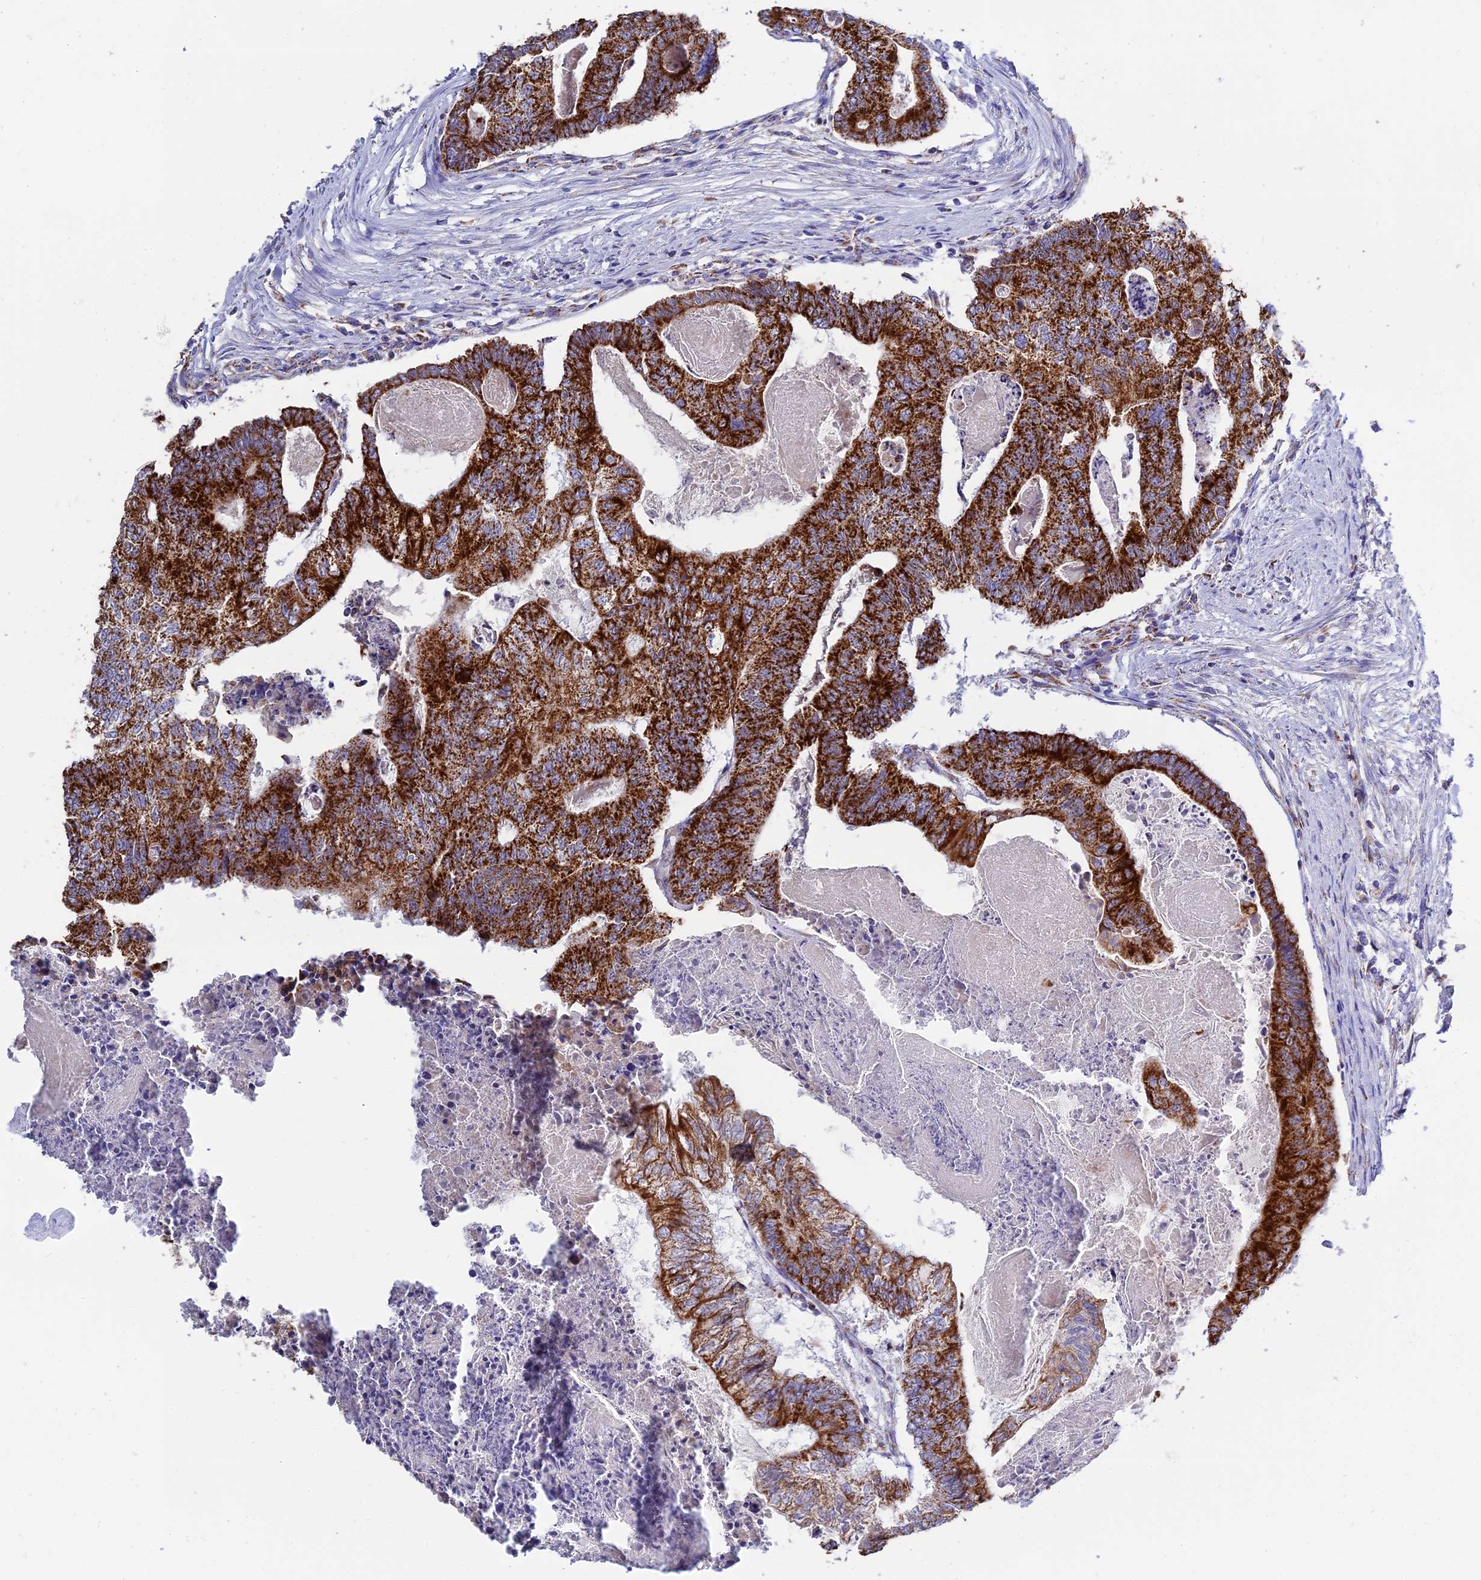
{"staining": {"intensity": "strong", "quantity": ">75%", "location": "cytoplasmic/membranous"}, "tissue": "colorectal cancer", "cell_type": "Tumor cells", "image_type": "cancer", "snomed": [{"axis": "morphology", "description": "Adenocarcinoma, NOS"}, {"axis": "topography", "description": "Colon"}], "caption": "IHC (DAB) staining of adenocarcinoma (colorectal) shows strong cytoplasmic/membranous protein staining in about >75% of tumor cells. (DAB IHC, brown staining for protein, blue staining for nuclei).", "gene": "MRPS34", "patient": {"sex": "female", "age": 67}}